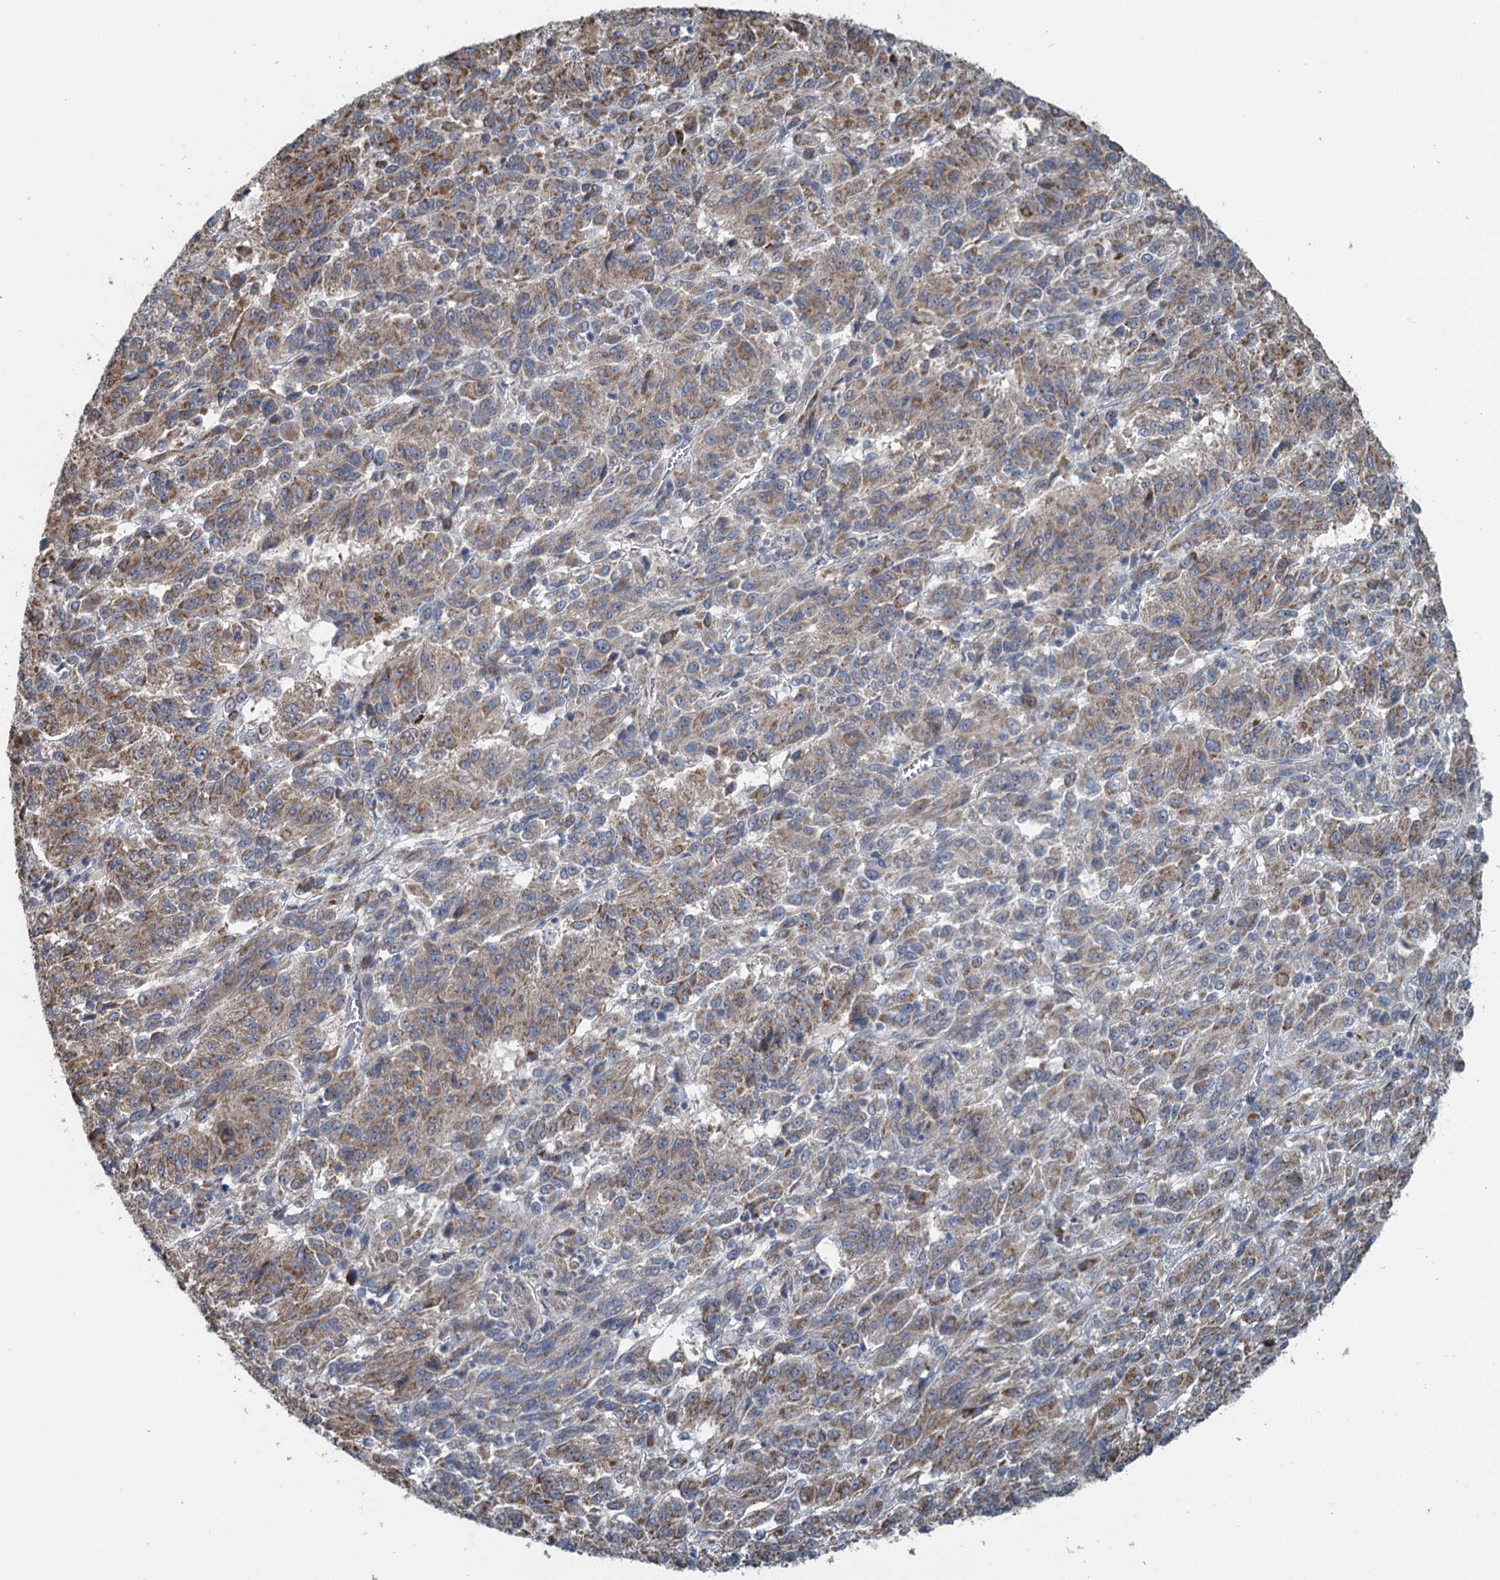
{"staining": {"intensity": "moderate", "quantity": "25%-75%", "location": "cytoplasmic/membranous"}, "tissue": "melanoma", "cell_type": "Tumor cells", "image_type": "cancer", "snomed": [{"axis": "morphology", "description": "Malignant melanoma, Metastatic site"}, {"axis": "topography", "description": "Lung"}], "caption": "Malignant melanoma (metastatic site) stained for a protein exhibits moderate cytoplasmic/membranous positivity in tumor cells.", "gene": "TEX35", "patient": {"sex": "male", "age": 64}}